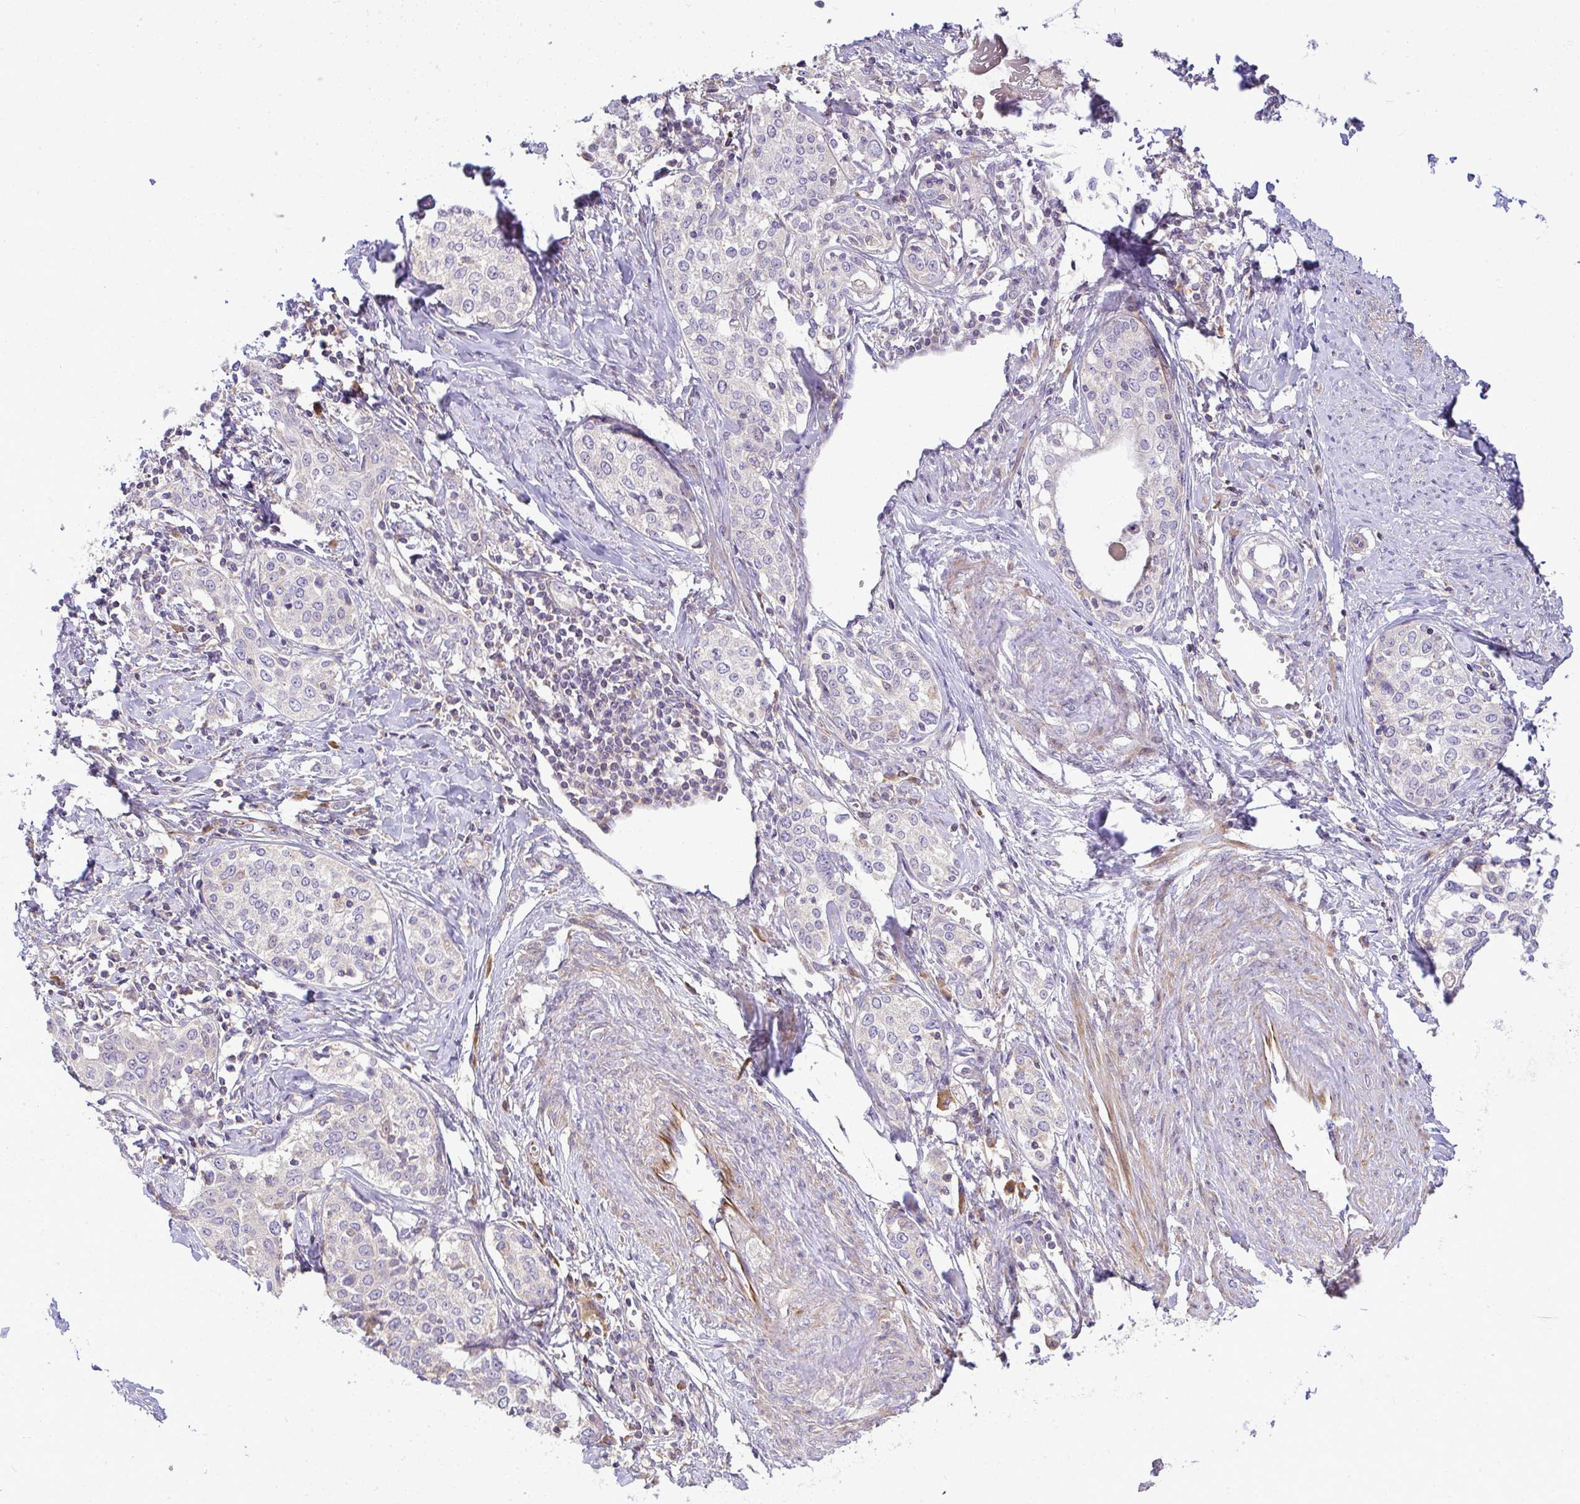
{"staining": {"intensity": "negative", "quantity": "none", "location": "none"}, "tissue": "cervical cancer", "cell_type": "Tumor cells", "image_type": "cancer", "snomed": [{"axis": "morphology", "description": "Squamous cell carcinoma, NOS"}, {"axis": "morphology", "description": "Adenocarcinoma, NOS"}, {"axis": "topography", "description": "Cervix"}], "caption": "Micrograph shows no protein expression in tumor cells of cervical cancer (squamous cell carcinoma) tissue.", "gene": "GRID2", "patient": {"sex": "female", "age": 52}}